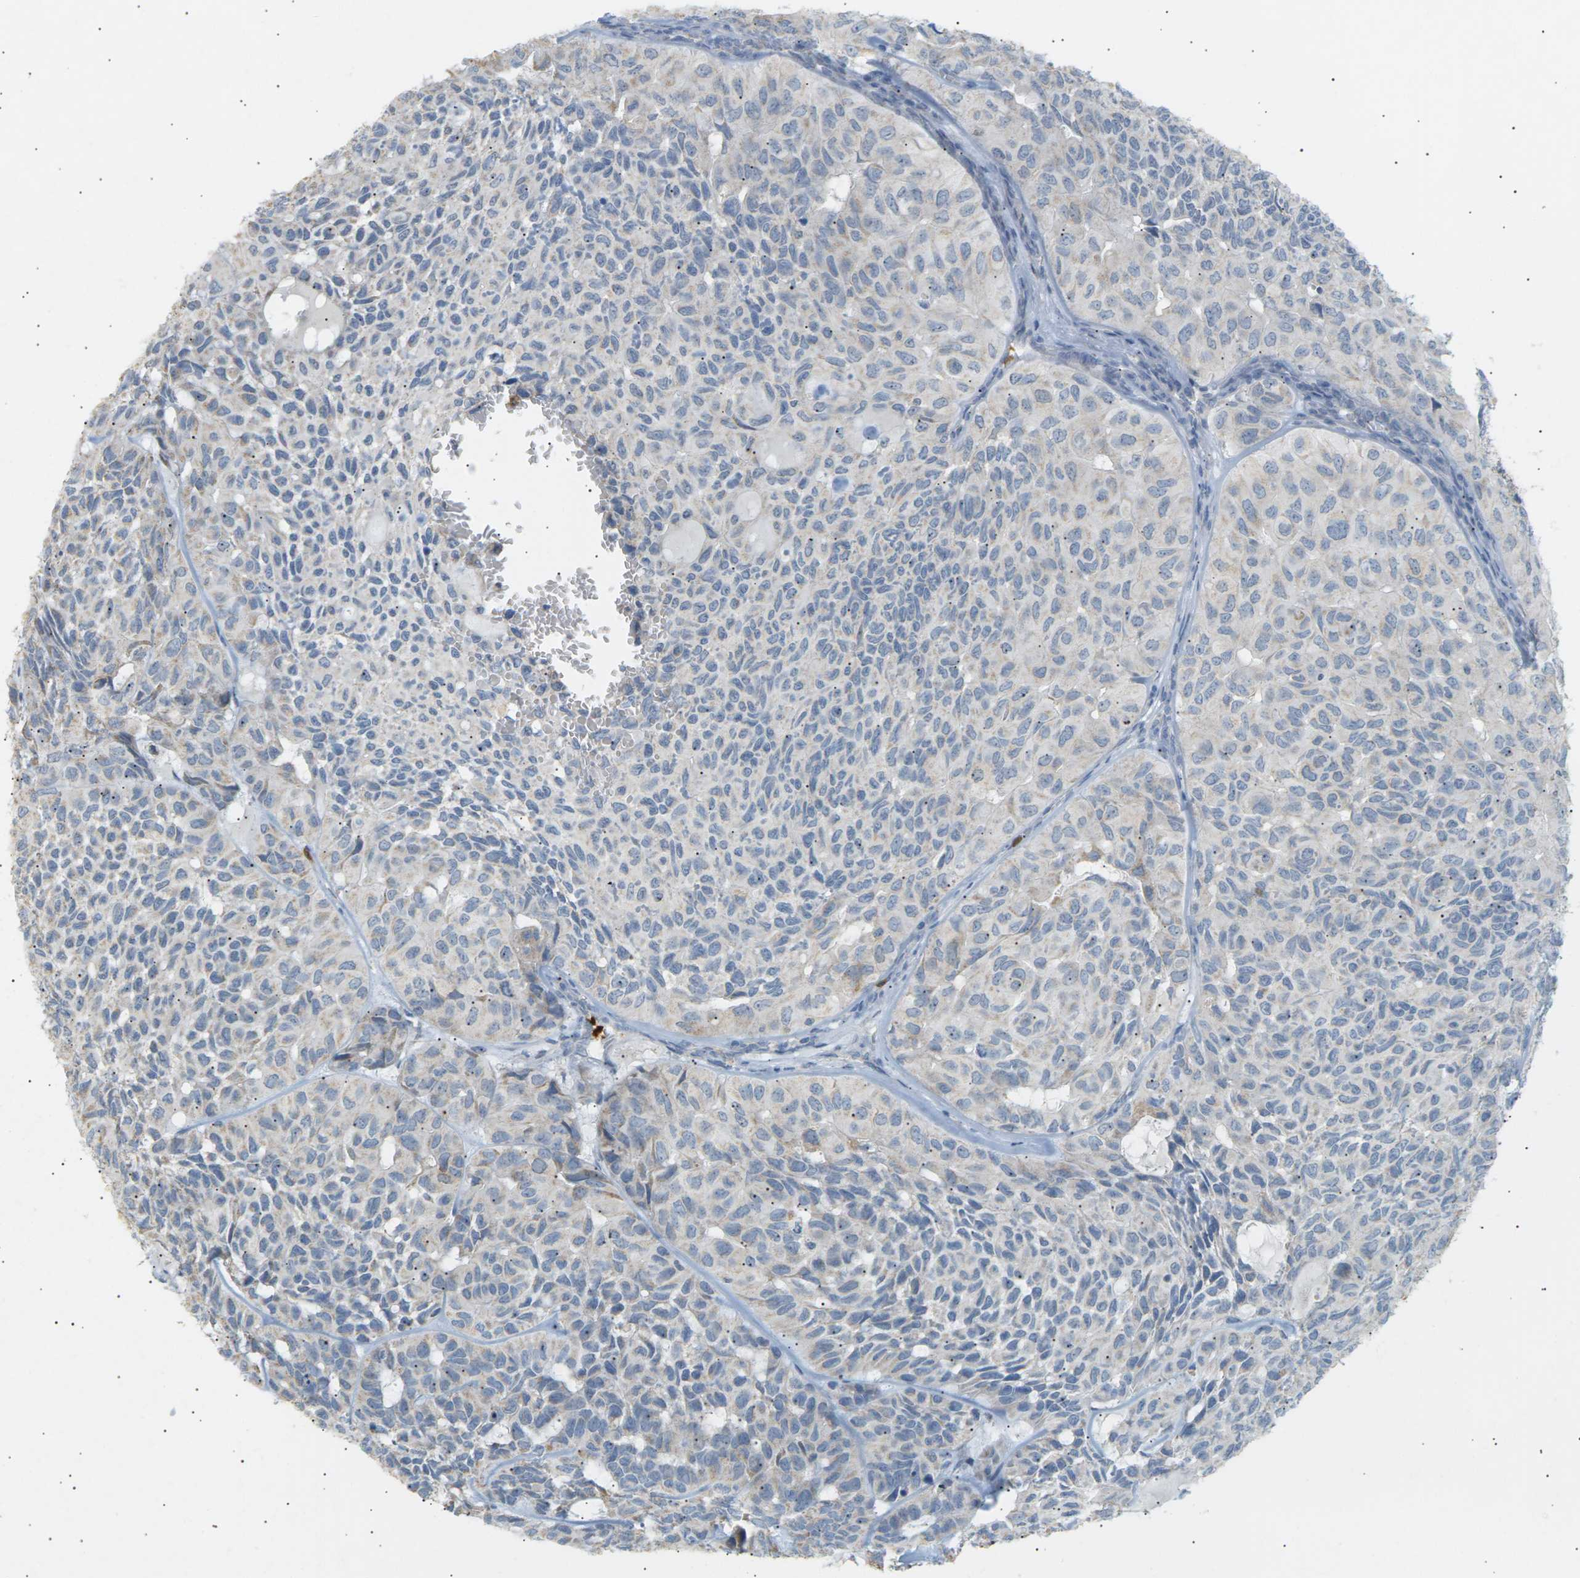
{"staining": {"intensity": "negative", "quantity": "none", "location": "none"}, "tissue": "head and neck cancer", "cell_type": "Tumor cells", "image_type": "cancer", "snomed": [{"axis": "morphology", "description": "Adenocarcinoma, NOS"}, {"axis": "topography", "description": "Salivary gland, NOS"}, {"axis": "topography", "description": "Head-Neck"}], "caption": "Immunohistochemical staining of head and neck adenocarcinoma reveals no significant expression in tumor cells.", "gene": "LIME1", "patient": {"sex": "female", "age": 76}}